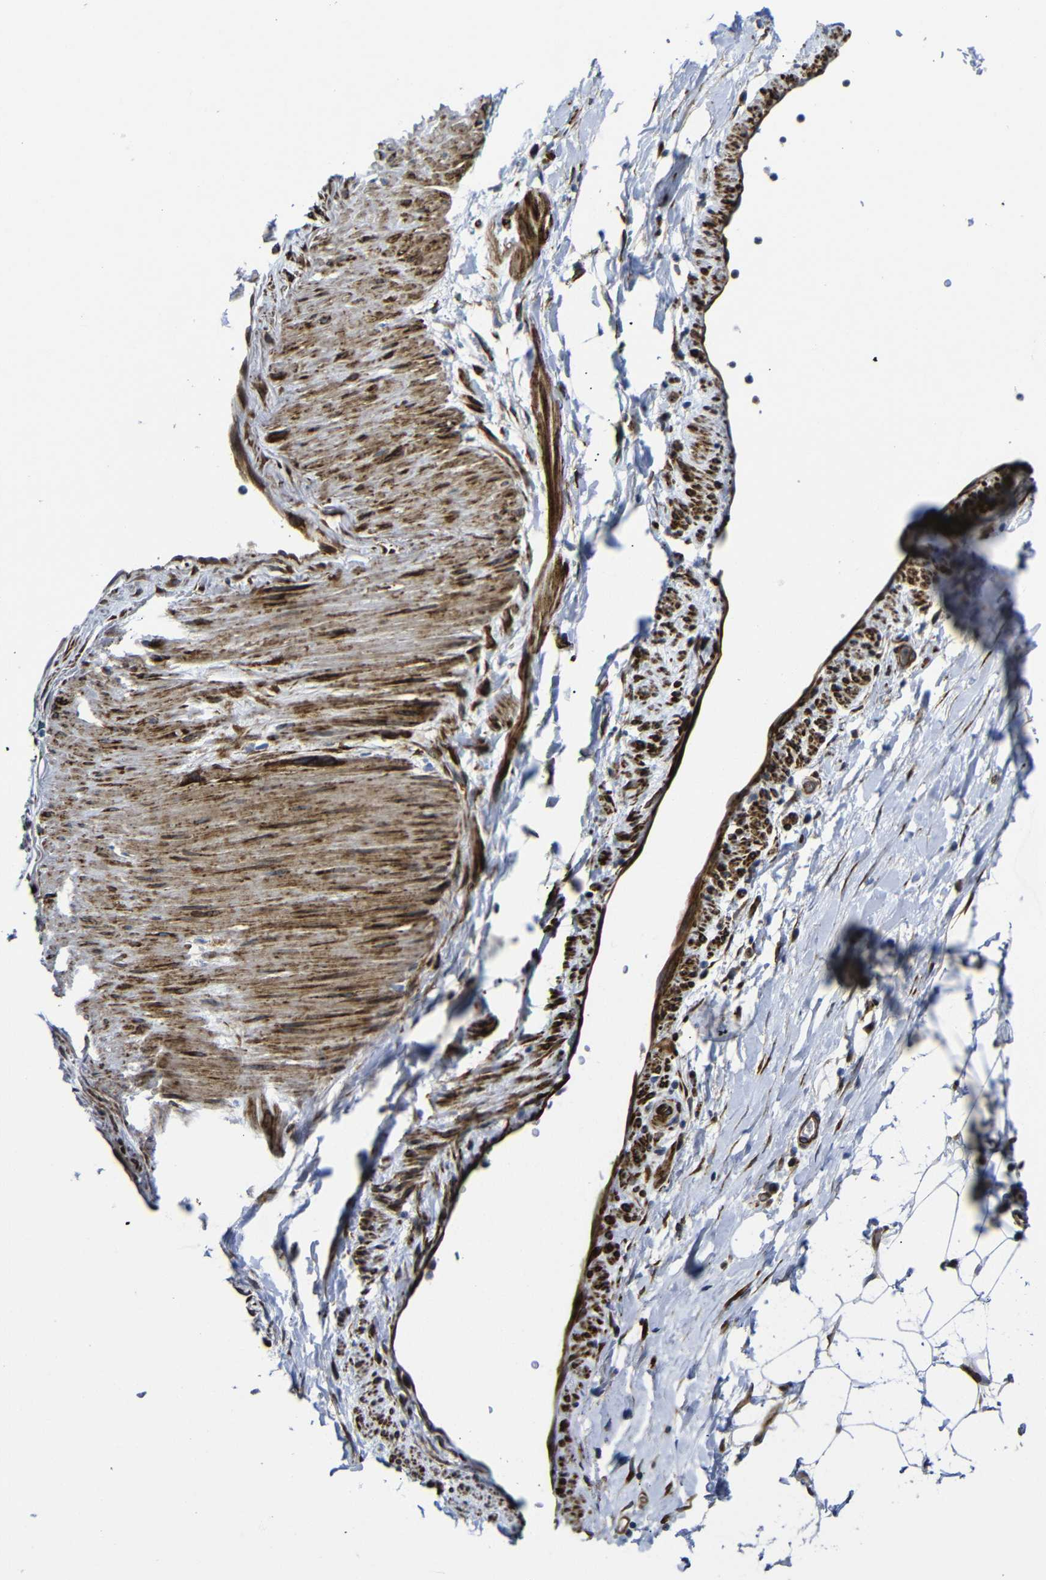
{"staining": {"intensity": "moderate", "quantity": "<25%", "location": "cytoplasmic/membranous"}, "tissue": "adipose tissue", "cell_type": "Adipocytes", "image_type": "normal", "snomed": [{"axis": "morphology", "description": "Normal tissue, NOS"}, {"axis": "topography", "description": "Soft tissue"}], "caption": "Protein staining exhibits moderate cytoplasmic/membranous positivity in about <25% of adipocytes in normal adipose tissue. (DAB IHC, brown staining for protein, blue staining for nuclei).", "gene": "PARP14", "patient": {"sex": "male", "age": 72}}